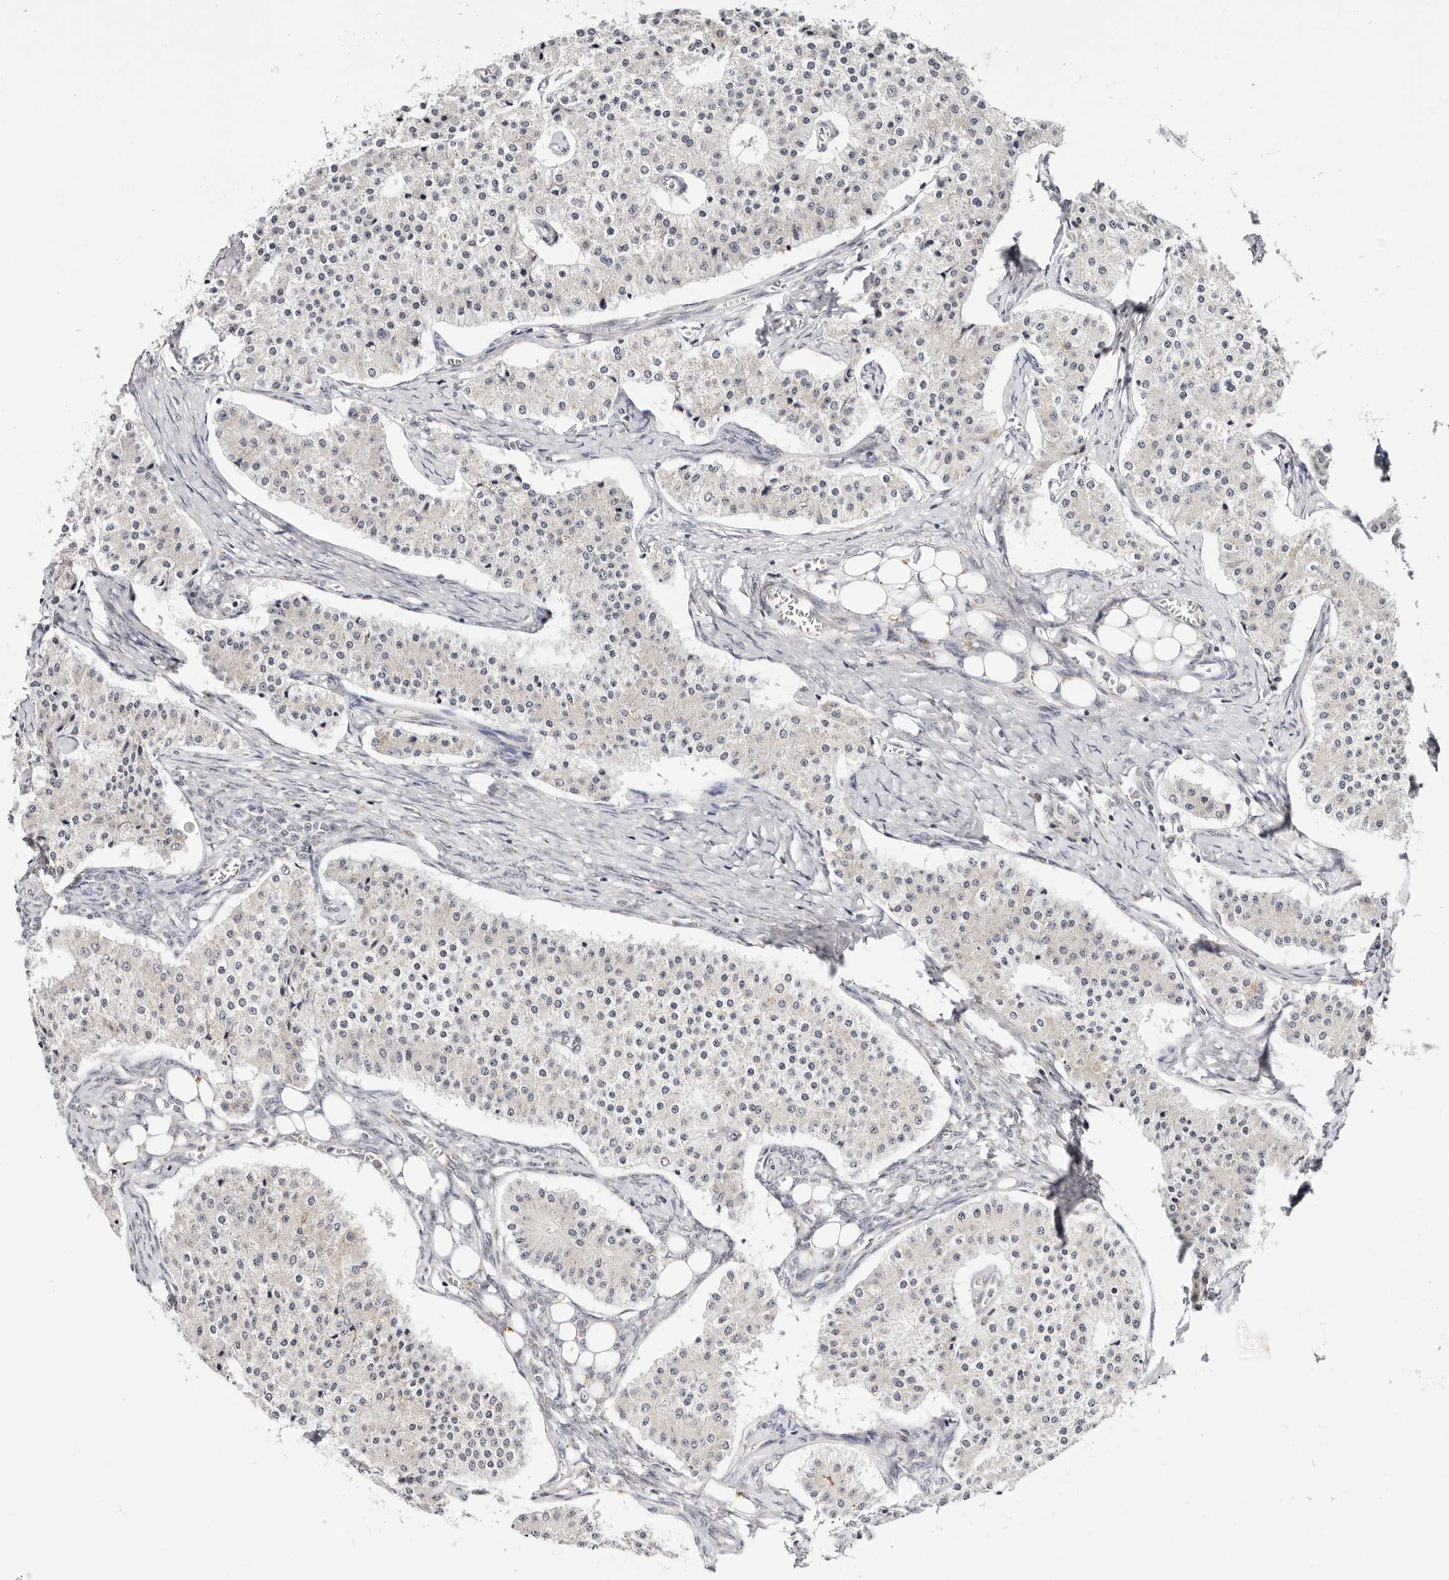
{"staining": {"intensity": "negative", "quantity": "none", "location": "none"}, "tissue": "carcinoid", "cell_type": "Tumor cells", "image_type": "cancer", "snomed": [{"axis": "morphology", "description": "Carcinoid, malignant, NOS"}, {"axis": "topography", "description": "Colon"}], "caption": "IHC of carcinoid displays no staining in tumor cells.", "gene": "VIPAS39", "patient": {"sex": "female", "age": 52}}